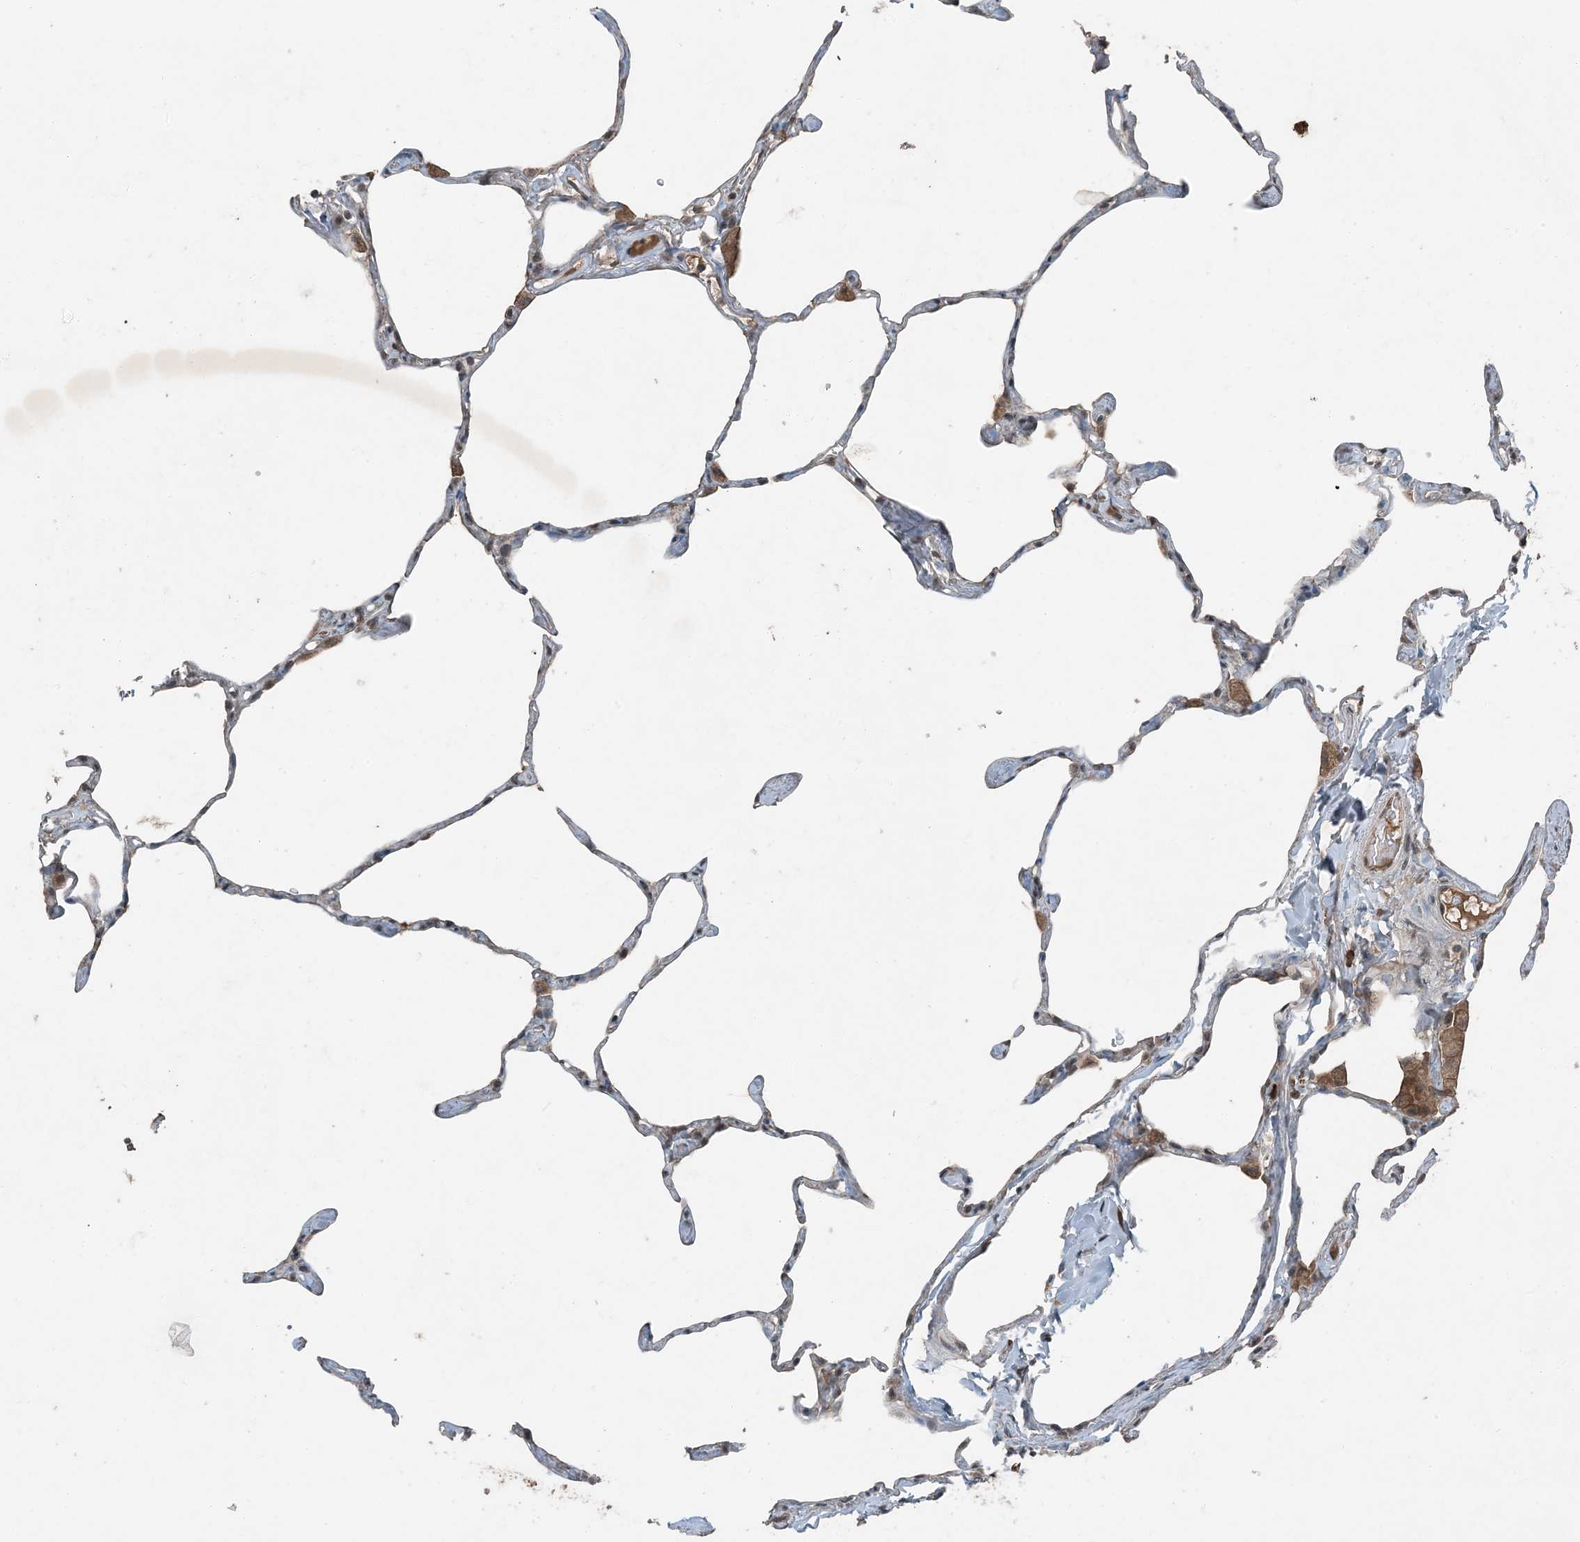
{"staining": {"intensity": "weak", "quantity": "<25%", "location": "cytoplasmic/membranous"}, "tissue": "lung", "cell_type": "Alveolar cells", "image_type": "normal", "snomed": [{"axis": "morphology", "description": "Normal tissue, NOS"}, {"axis": "topography", "description": "Lung"}], "caption": "Immunohistochemistry (IHC) of unremarkable lung exhibits no positivity in alveolar cells. Nuclei are stained in blue.", "gene": "MDN1", "patient": {"sex": "male", "age": 65}}